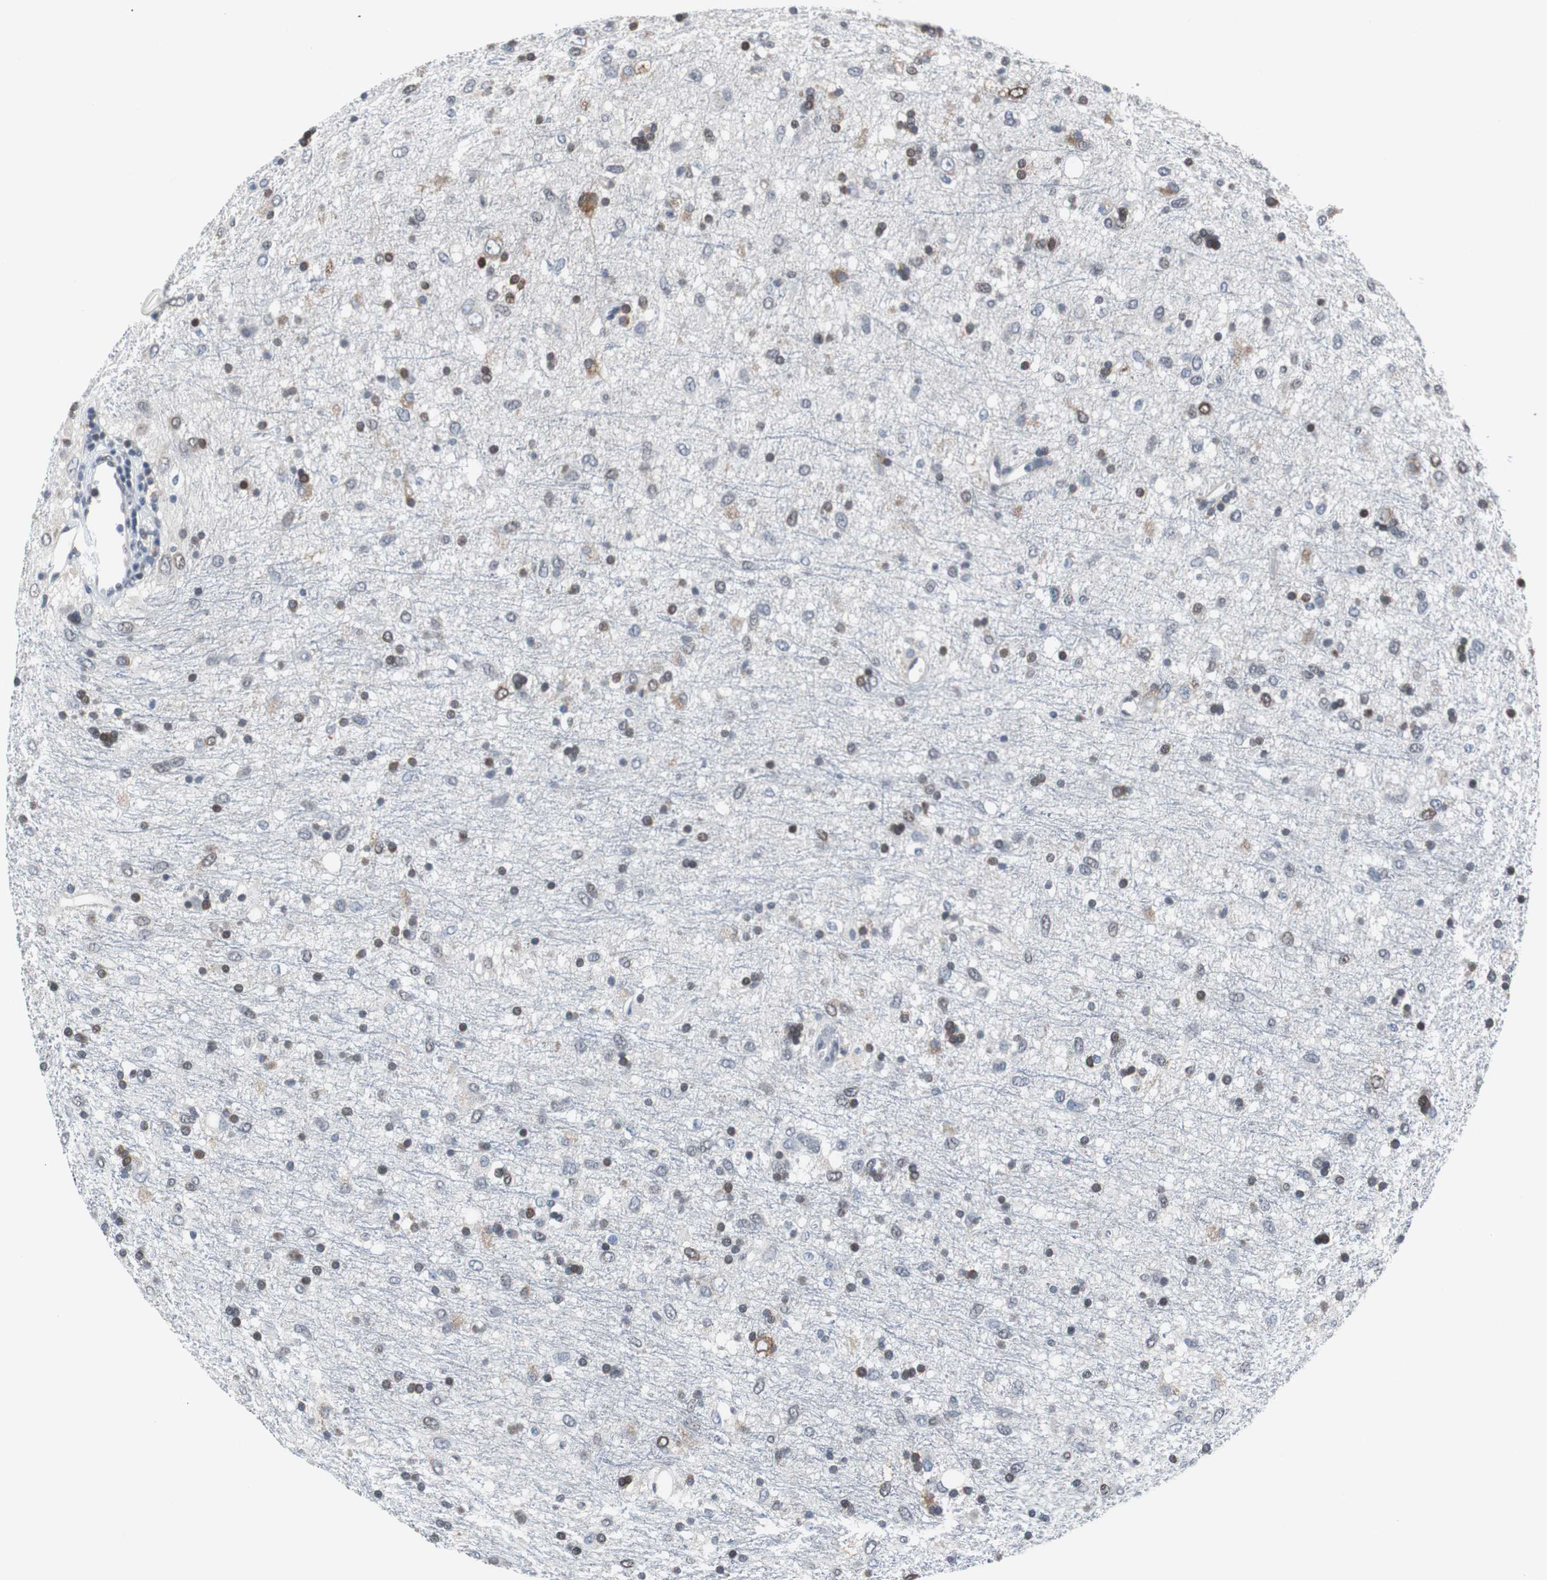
{"staining": {"intensity": "strong", "quantity": "25%-75%", "location": "cytoplasmic/membranous,nuclear"}, "tissue": "glioma", "cell_type": "Tumor cells", "image_type": "cancer", "snomed": [{"axis": "morphology", "description": "Glioma, malignant, Low grade"}, {"axis": "topography", "description": "Brain"}], "caption": "Strong cytoplasmic/membranous and nuclear staining is appreciated in approximately 25%-75% of tumor cells in malignant low-grade glioma. (Stains: DAB in brown, nuclei in blue, Microscopy: brightfield microscopy at high magnification).", "gene": "TP63", "patient": {"sex": "male", "age": 77}}